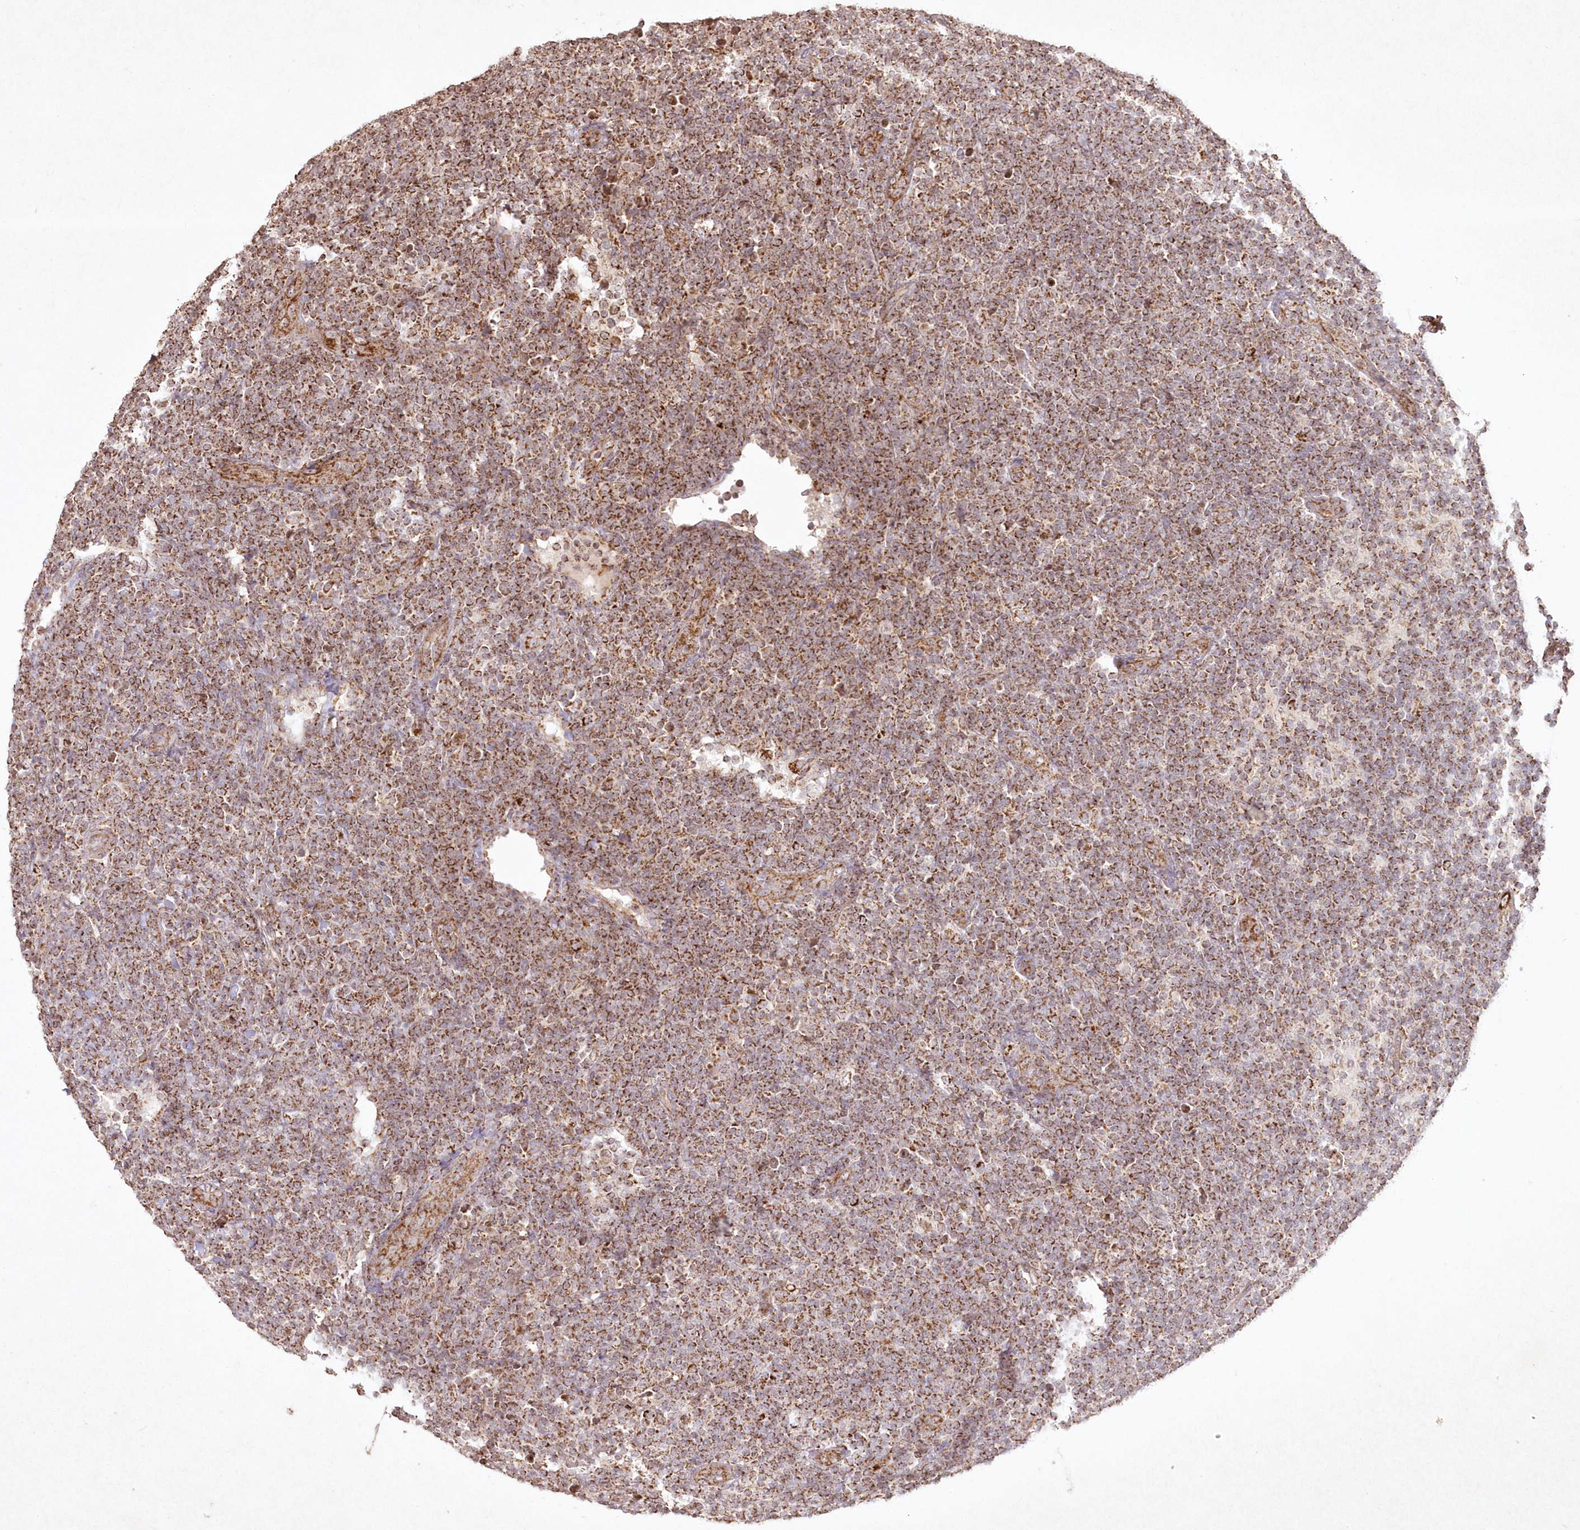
{"staining": {"intensity": "strong", "quantity": ">75%", "location": "cytoplasmic/membranous"}, "tissue": "lymphoma", "cell_type": "Tumor cells", "image_type": "cancer", "snomed": [{"axis": "morphology", "description": "Malignant lymphoma, non-Hodgkin's type, Low grade"}, {"axis": "topography", "description": "Lymph node"}], "caption": "Low-grade malignant lymphoma, non-Hodgkin's type tissue demonstrates strong cytoplasmic/membranous positivity in approximately >75% of tumor cells", "gene": "LRPPRC", "patient": {"sex": "male", "age": 66}}